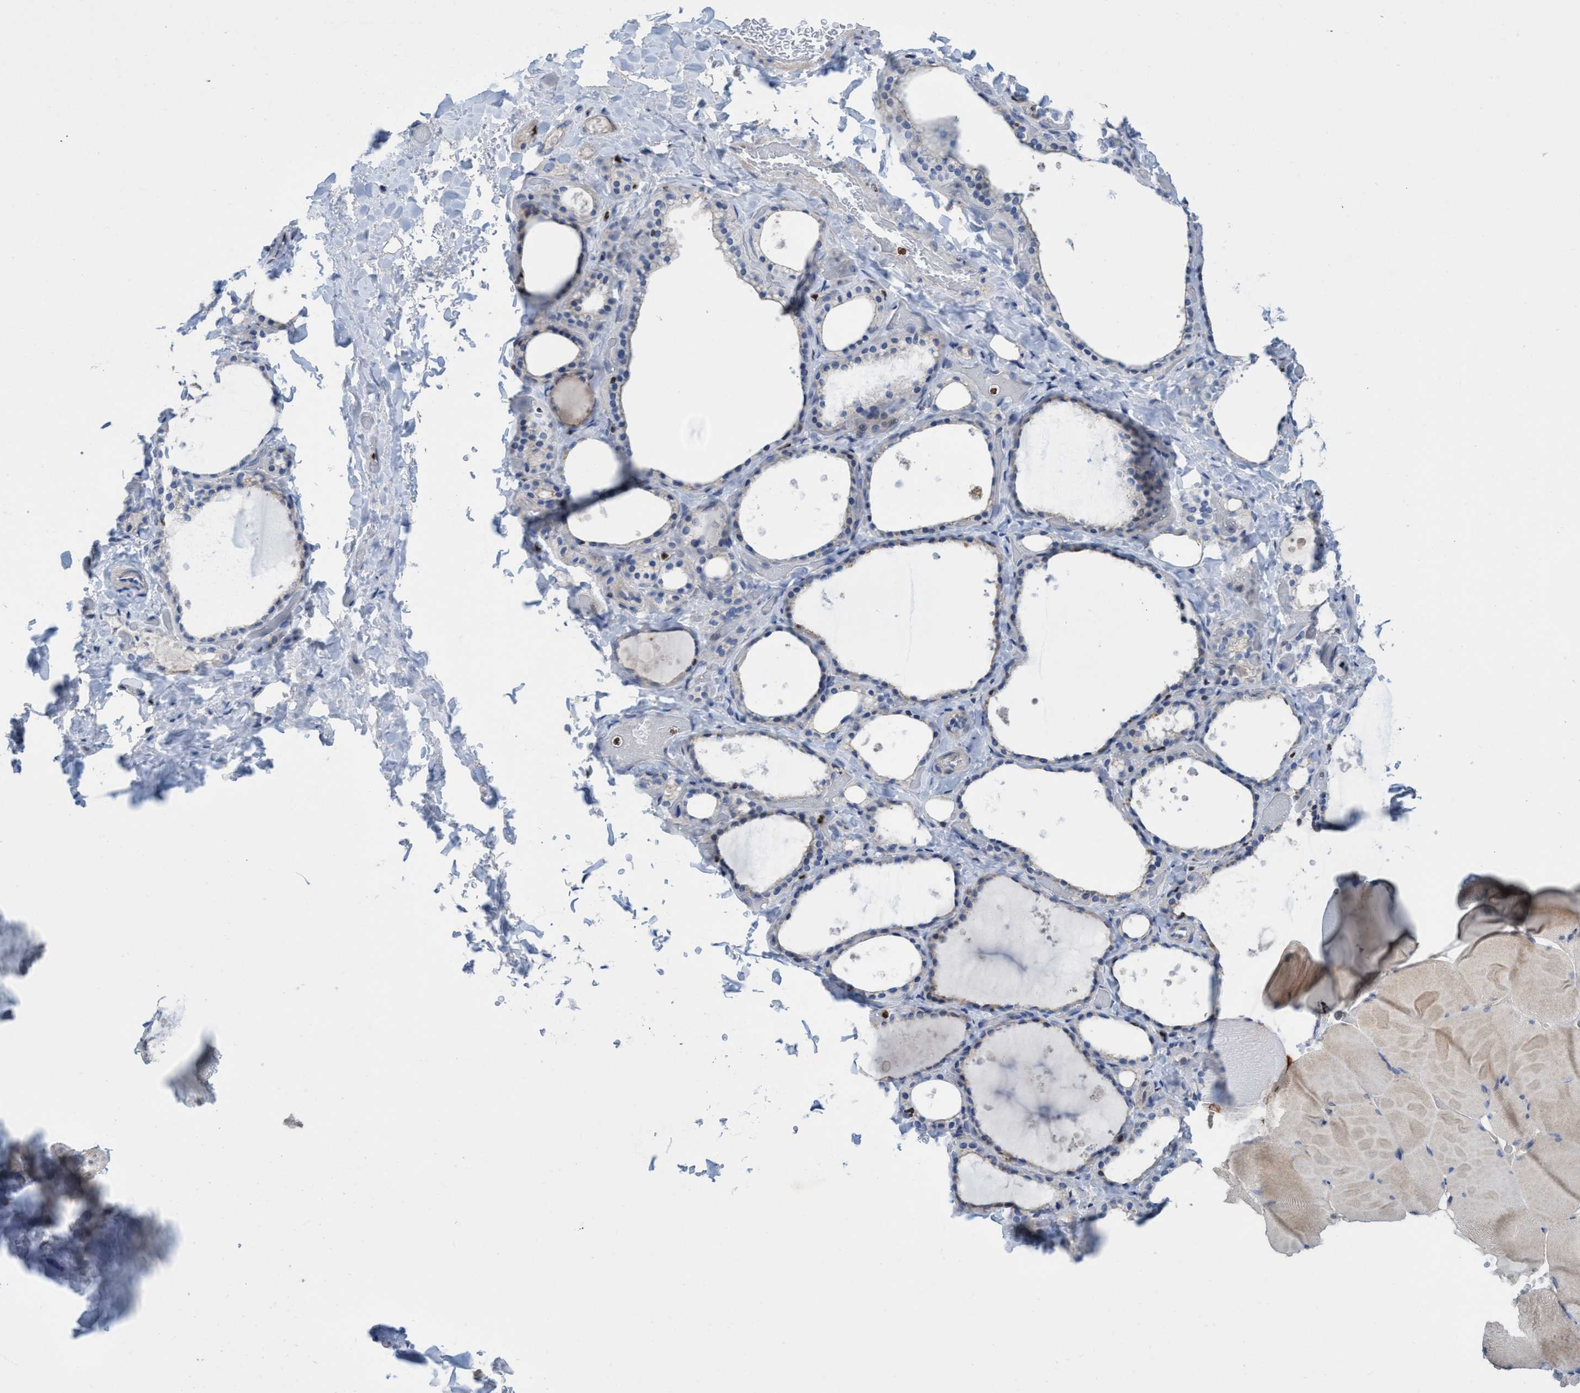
{"staining": {"intensity": "negative", "quantity": "none", "location": "none"}, "tissue": "thyroid gland", "cell_type": "Glandular cells", "image_type": "normal", "snomed": [{"axis": "morphology", "description": "Normal tissue, NOS"}, {"axis": "topography", "description": "Thyroid gland"}], "caption": "DAB (3,3'-diaminobenzidine) immunohistochemical staining of unremarkable thyroid gland shows no significant staining in glandular cells.", "gene": "CBX2", "patient": {"sex": "female", "age": 44}}